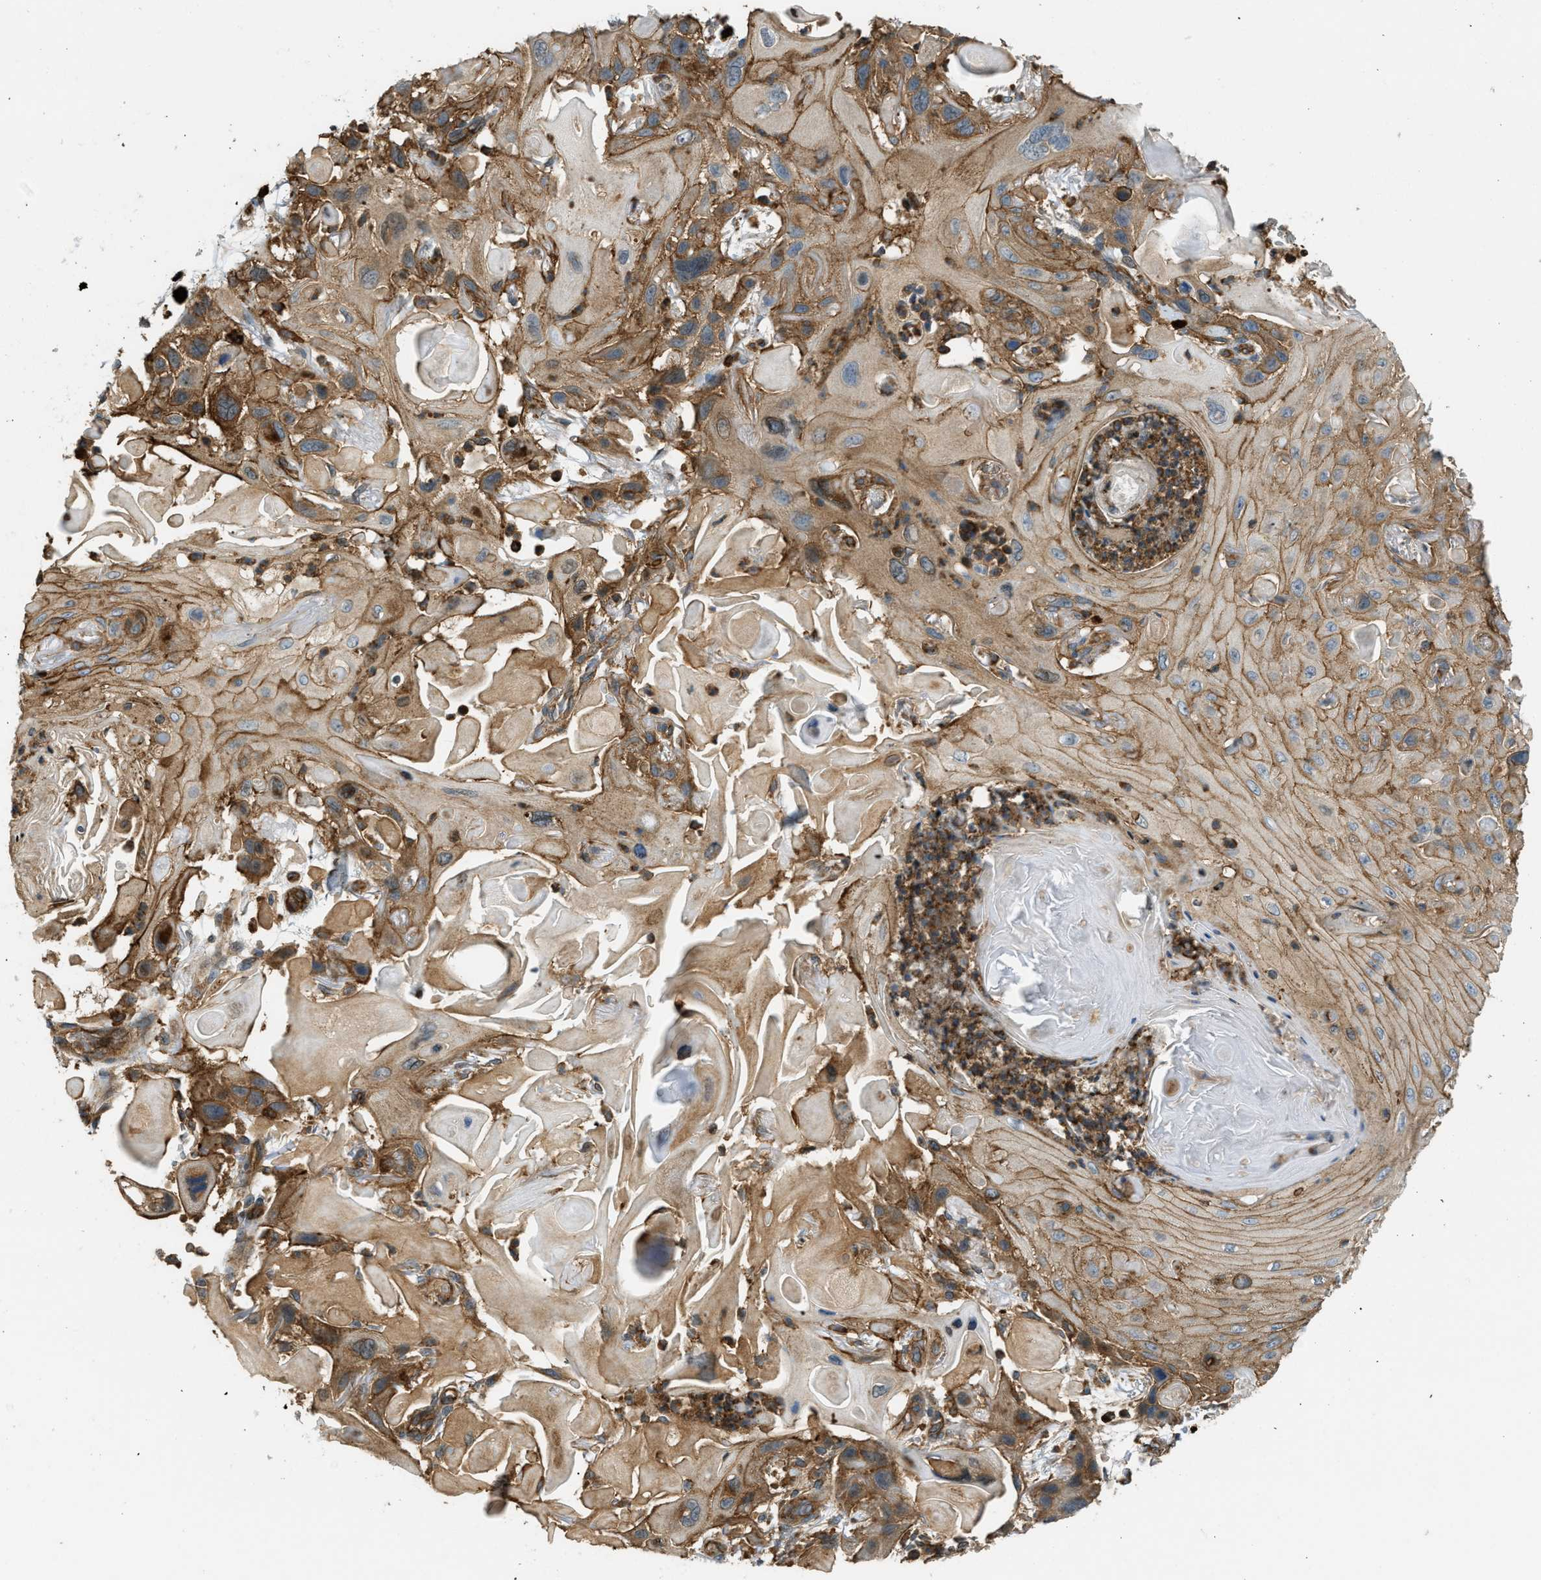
{"staining": {"intensity": "moderate", "quantity": ">75%", "location": "cytoplasmic/membranous"}, "tissue": "skin cancer", "cell_type": "Tumor cells", "image_type": "cancer", "snomed": [{"axis": "morphology", "description": "Squamous cell carcinoma, NOS"}, {"axis": "topography", "description": "Skin"}], "caption": "A histopathology image showing moderate cytoplasmic/membranous staining in about >75% of tumor cells in squamous cell carcinoma (skin), as visualized by brown immunohistochemical staining.", "gene": "BAG4", "patient": {"sex": "female", "age": 77}}